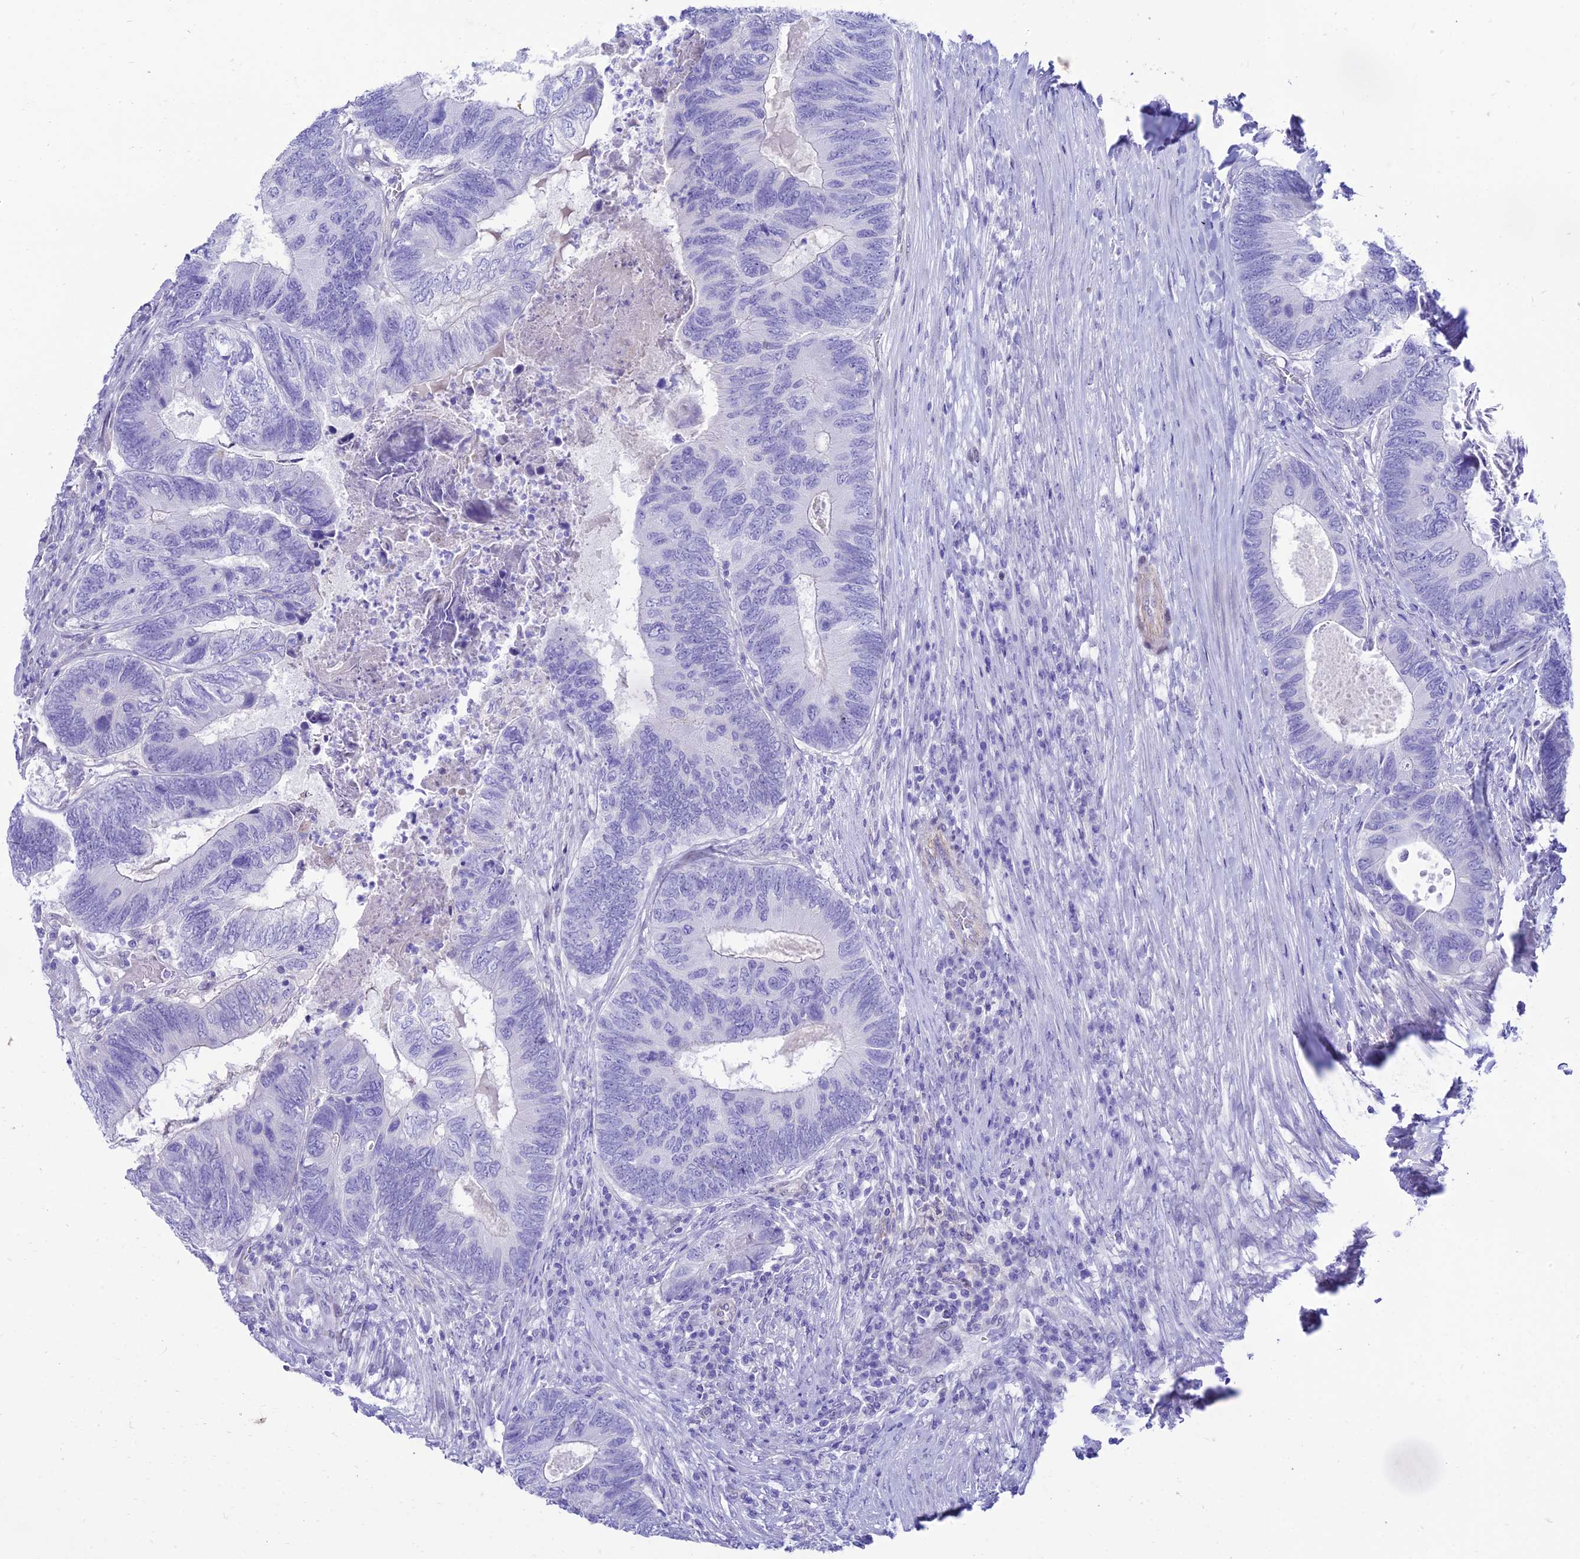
{"staining": {"intensity": "negative", "quantity": "none", "location": "none"}, "tissue": "colorectal cancer", "cell_type": "Tumor cells", "image_type": "cancer", "snomed": [{"axis": "morphology", "description": "Adenocarcinoma, NOS"}, {"axis": "topography", "description": "Colon"}], "caption": "This is a photomicrograph of immunohistochemistry staining of colorectal cancer, which shows no positivity in tumor cells.", "gene": "TAC3", "patient": {"sex": "female", "age": 67}}